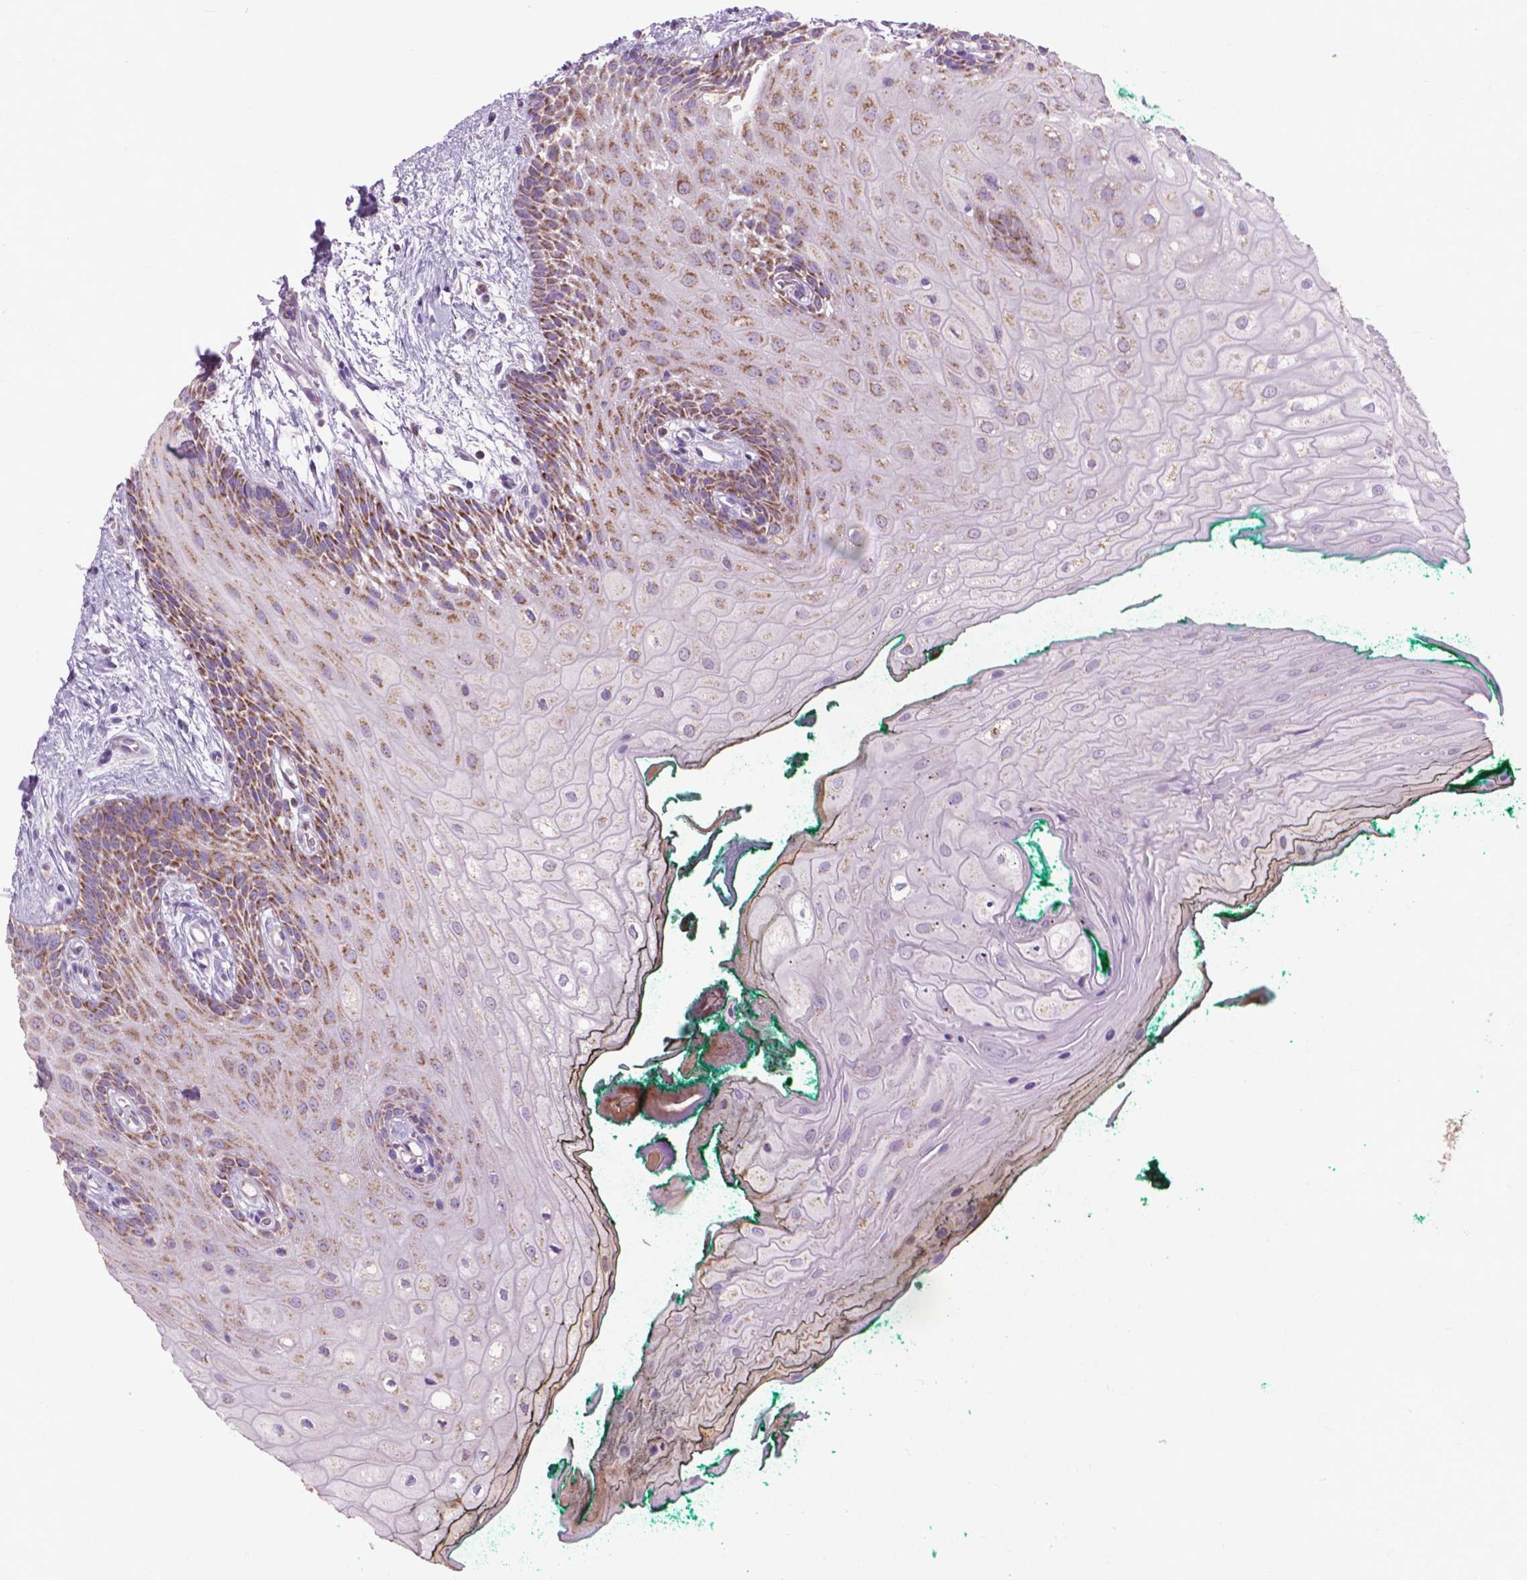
{"staining": {"intensity": "strong", "quantity": "<25%", "location": "cytoplasmic/membranous"}, "tissue": "oral mucosa", "cell_type": "Squamous epithelial cells", "image_type": "normal", "snomed": [{"axis": "morphology", "description": "Normal tissue, NOS"}, {"axis": "topography", "description": "Oral tissue"}], "caption": "Normal oral mucosa was stained to show a protein in brown. There is medium levels of strong cytoplasmic/membranous expression in about <25% of squamous epithelial cells. The staining is performed using DAB brown chromogen to label protein expression. The nuclei are counter-stained blue using hematoxylin.", "gene": "VDAC1", "patient": {"sex": "female", "age": 68}}